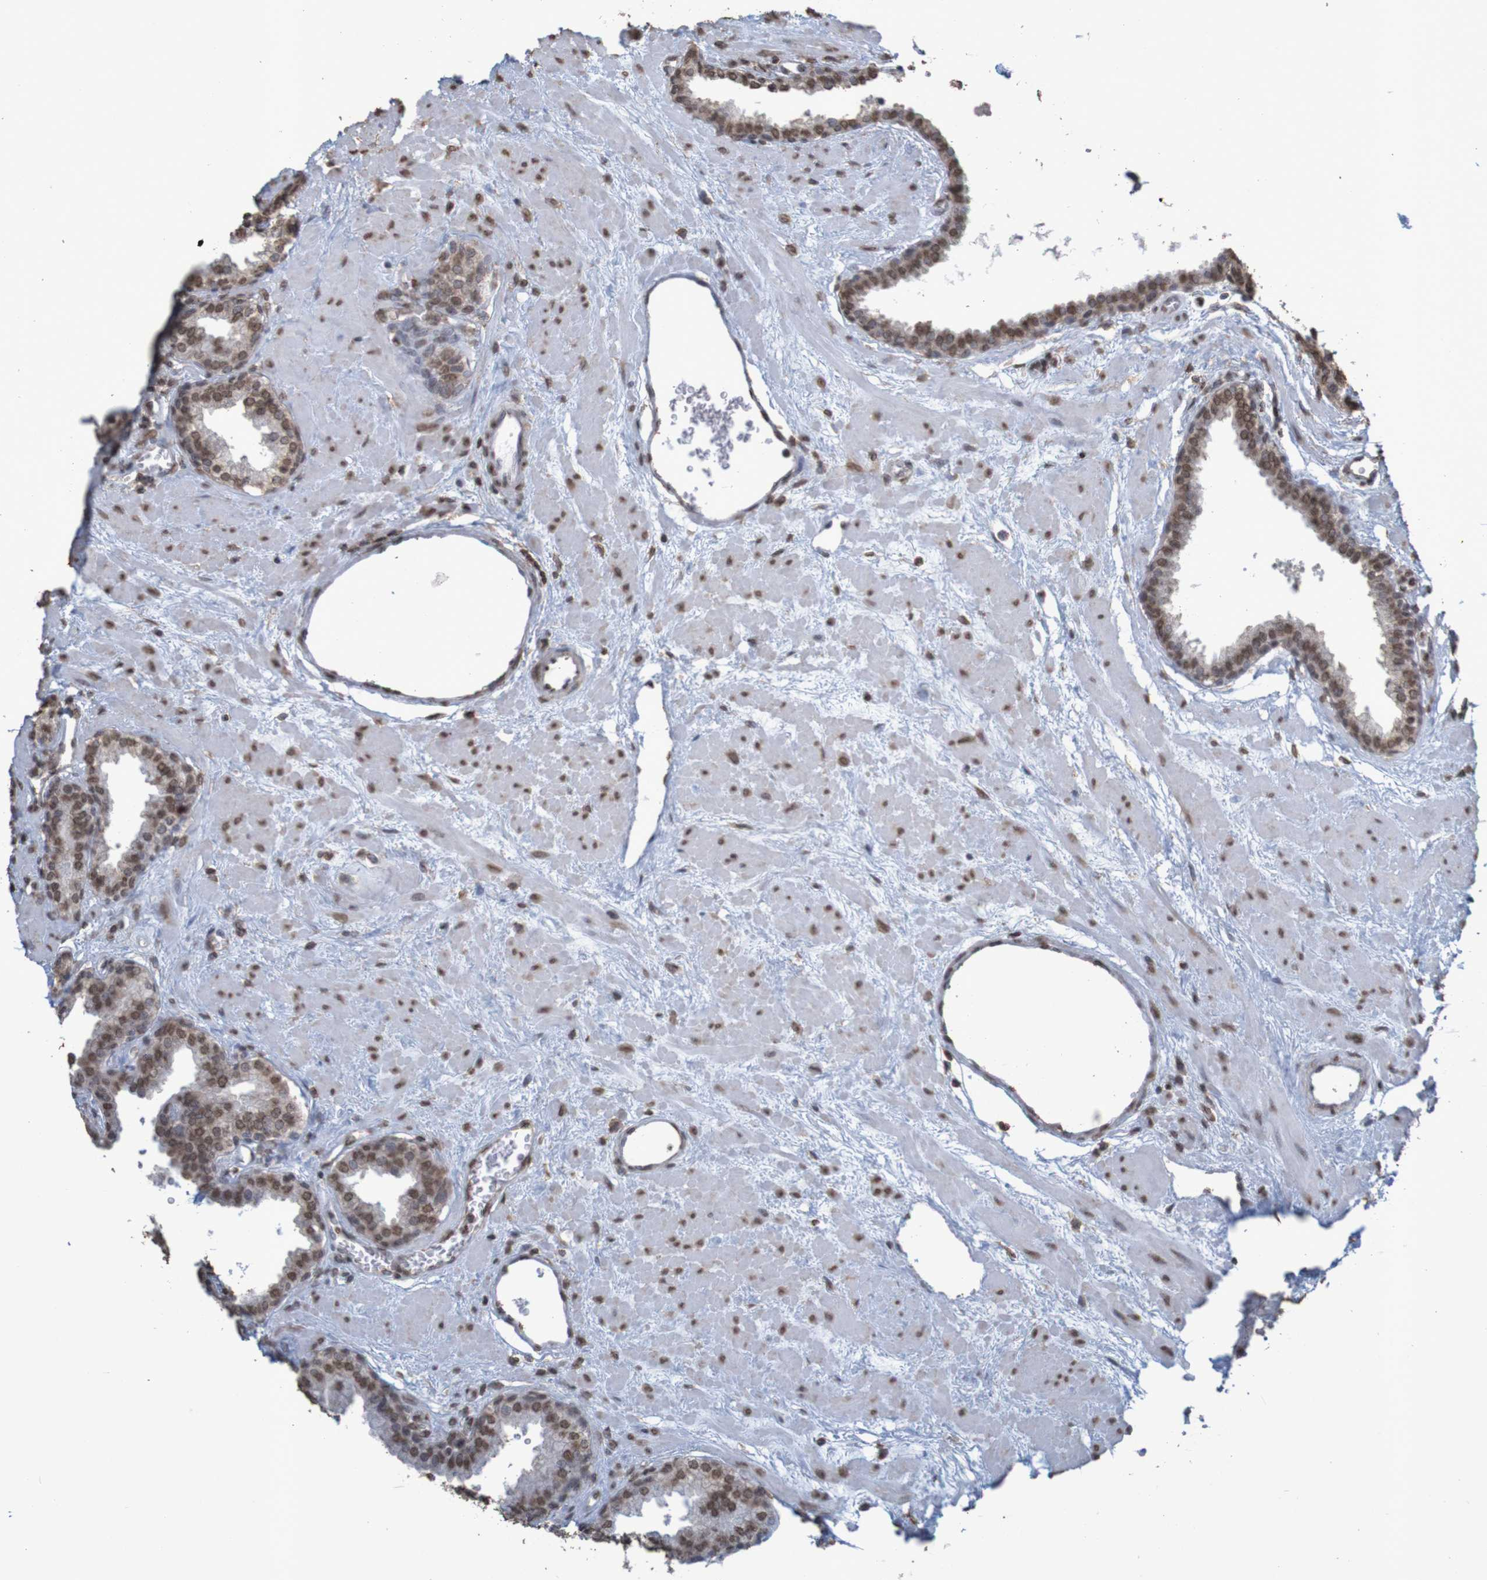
{"staining": {"intensity": "moderate", "quantity": ">75%", "location": "nuclear"}, "tissue": "prostate", "cell_type": "Glandular cells", "image_type": "normal", "snomed": [{"axis": "morphology", "description": "Normal tissue, NOS"}, {"axis": "topography", "description": "Prostate"}], "caption": "Immunohistochemical staining of benign prostate reveals >75% levels of moderate nuclear protein positivity in about >75% of glandular cells. Using DAB (brown) and hematoxylin (blue) stains, captured at high magnification using brightfield microscopy.", "gene": "GFI1", "patient": {"sex": "male", "age": 51}}